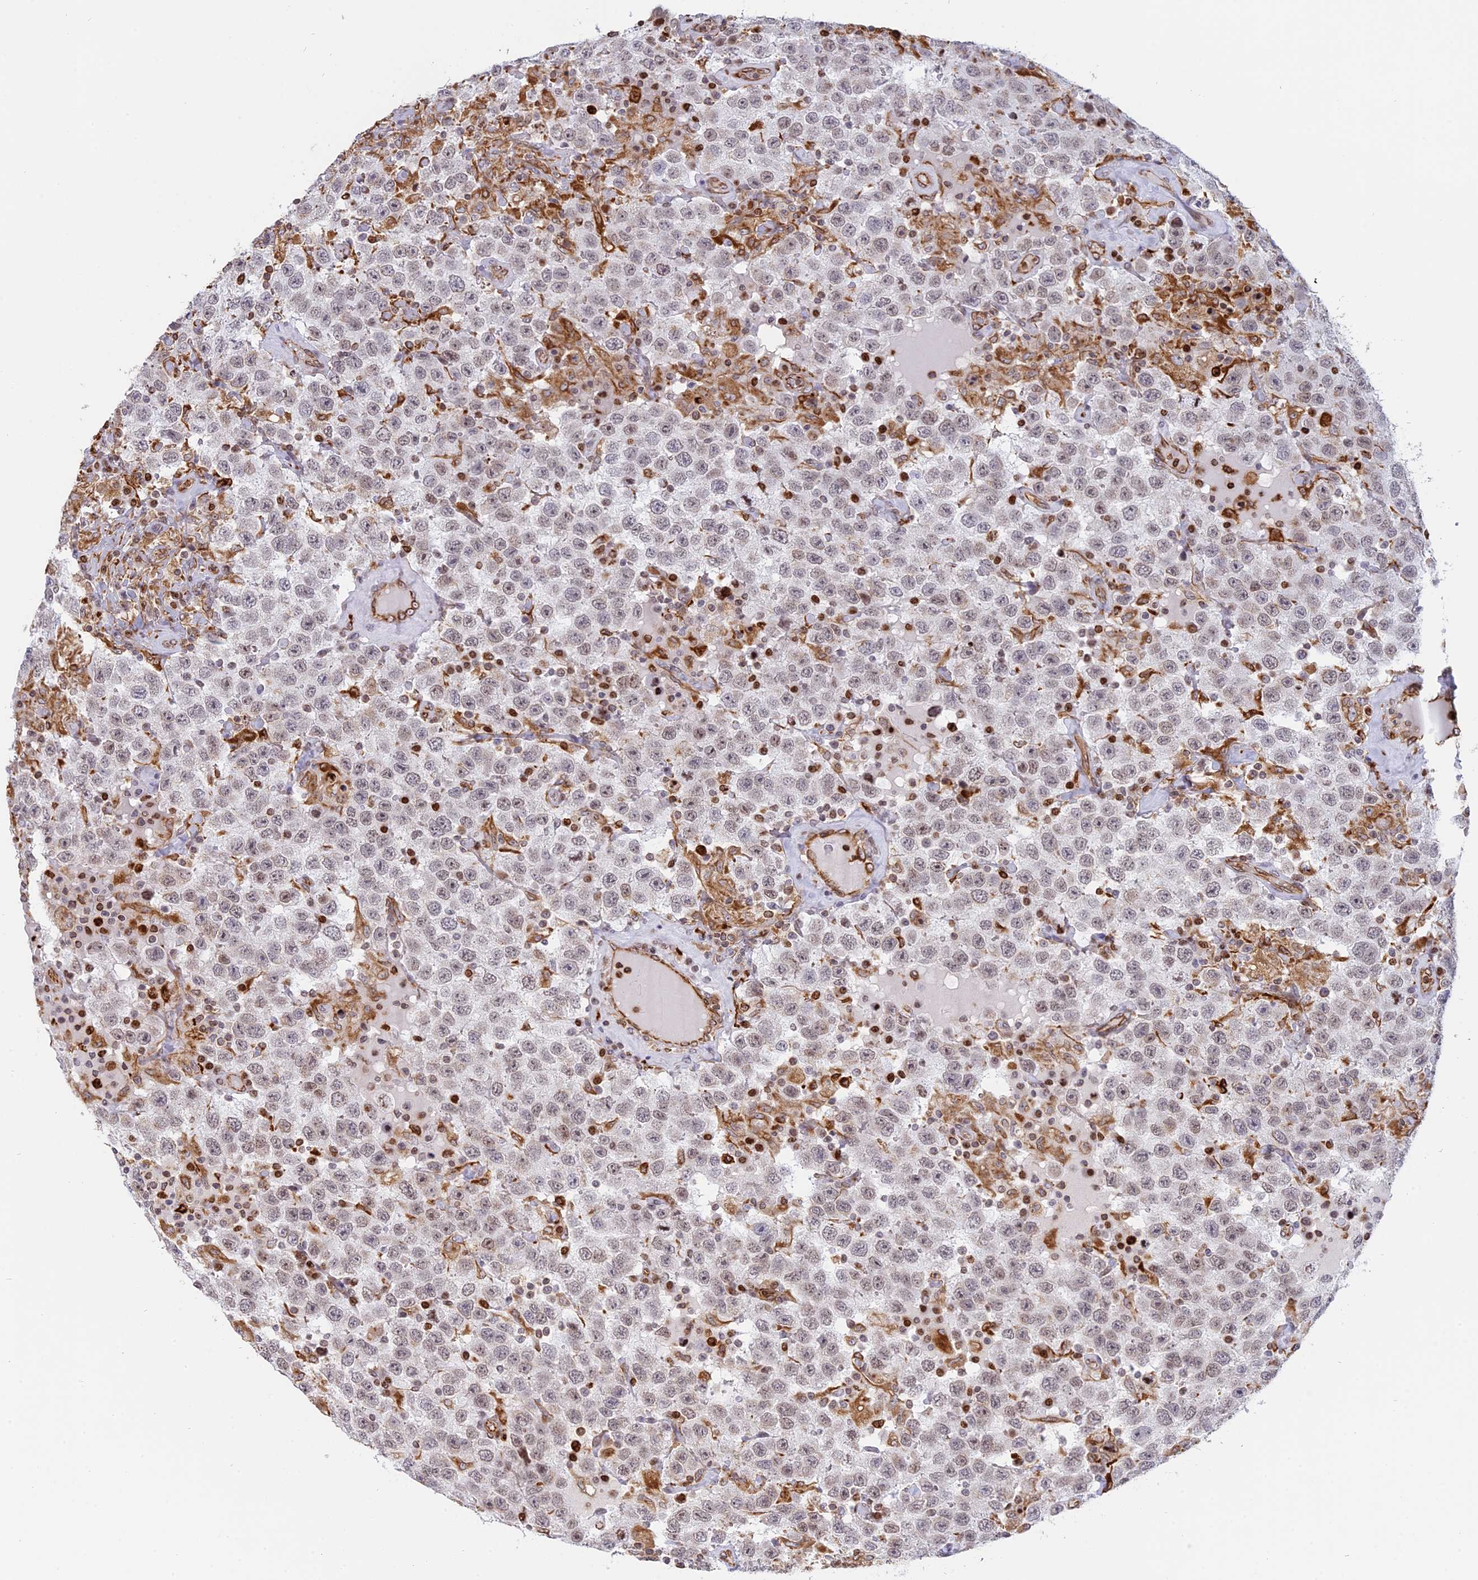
{"staining": {"intensity": "weak", "quantity": "<25%", "location": "nuclear"}, "tissue": "testis cancer", "cell_type": "Tumor cells", "image_type": "cancer", "snomed": [{"axis": "morphology", "description": "Seminoma, NOS"}, {"axis": "topography", "description": "Testis"}], "caption": "The immunohistochemistry histopathology image has no significant expression in tumor cells of testis cancer (seminoma) tissue.", "gene": "APOBR", "patient": {"sex": "male", "age": 41}}